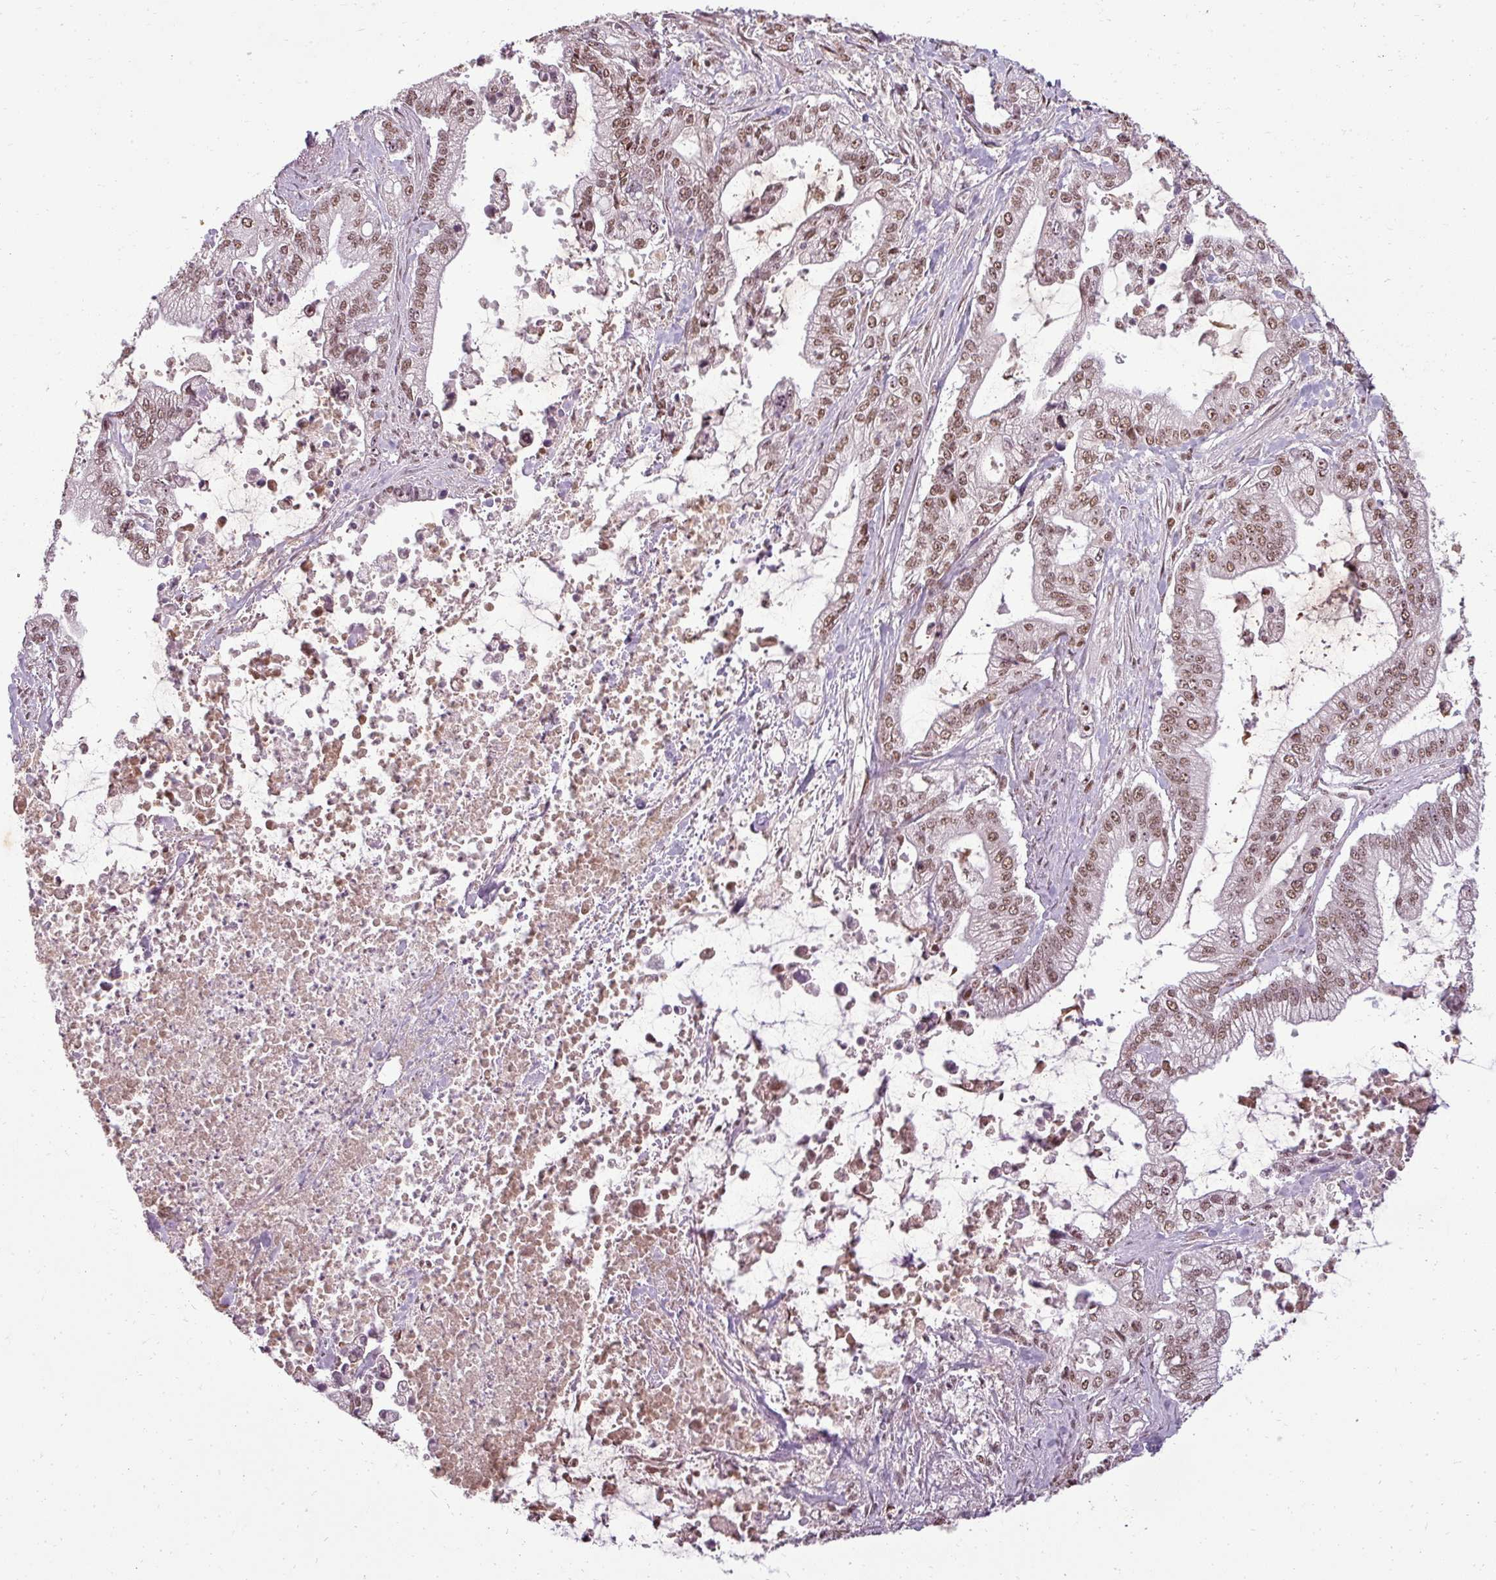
{"staining": {"intensity": "moderate", "quantity": ">75%", "location": "cytoplasmic/membranous,nuclear"}, "tissue": "pancreatic cancer", "cell_type": "Tumor cells", "image_type": "cancer", "snomed": [{"axis": "morphology", "description": "Adenocarcinoma, NOS"}, {"axis": "topography", "description": "Pancreas"}], "caption": "A micrograph of adenocarcinoma (pancreatic) stained for a protein displays moderate cytoplasmic/membranous and nuclear brown staining in tumor cells. (DAB IHC with brightfield microscopy, high magnification).", "gene": "BCAS3", "patient": {"sex": "male", "age": 69}}